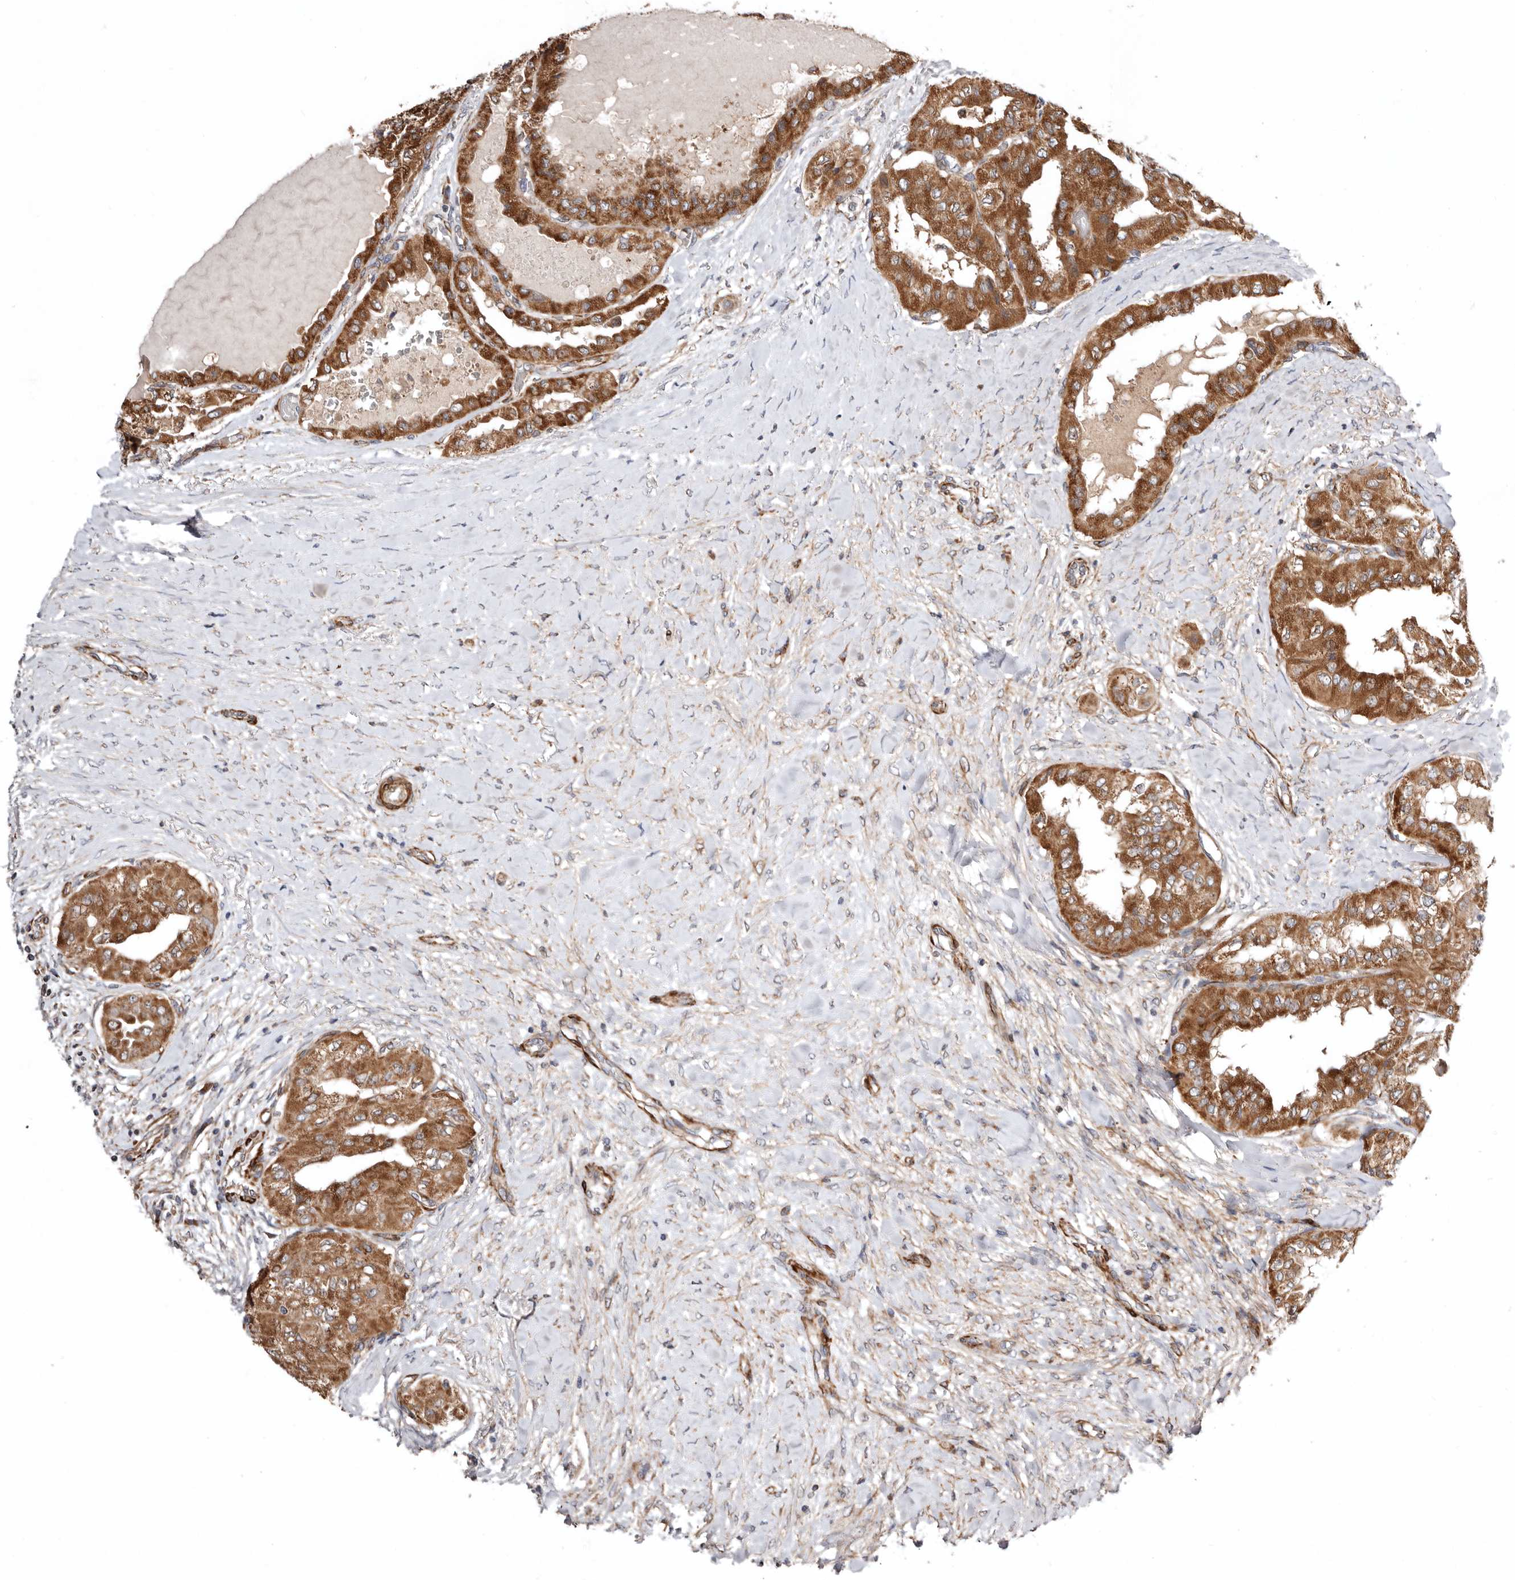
{"staining": {"intensity": "strong", "quantity": ">75%", "location": "cytoplasmic/membranous"}, "tissue": "thyroid cancer", "cell_type": "Tumor cells", "image_type": "cancer", "snomed": [{"axis": "morphology", "description": "Papillary adenocarcinoma, NOS"}, {"axis": "topography", "description": "Thyroid gland"}], "caption": "Strong cytoplasmic/membranous staining for a protein is seen in about >75% of tumor cells of thyroid papillary adenocarcinoma using immunohistochemistry (IHC).", "gene": "PROKR1", "patient": {"sex": "female", "age": 59}}